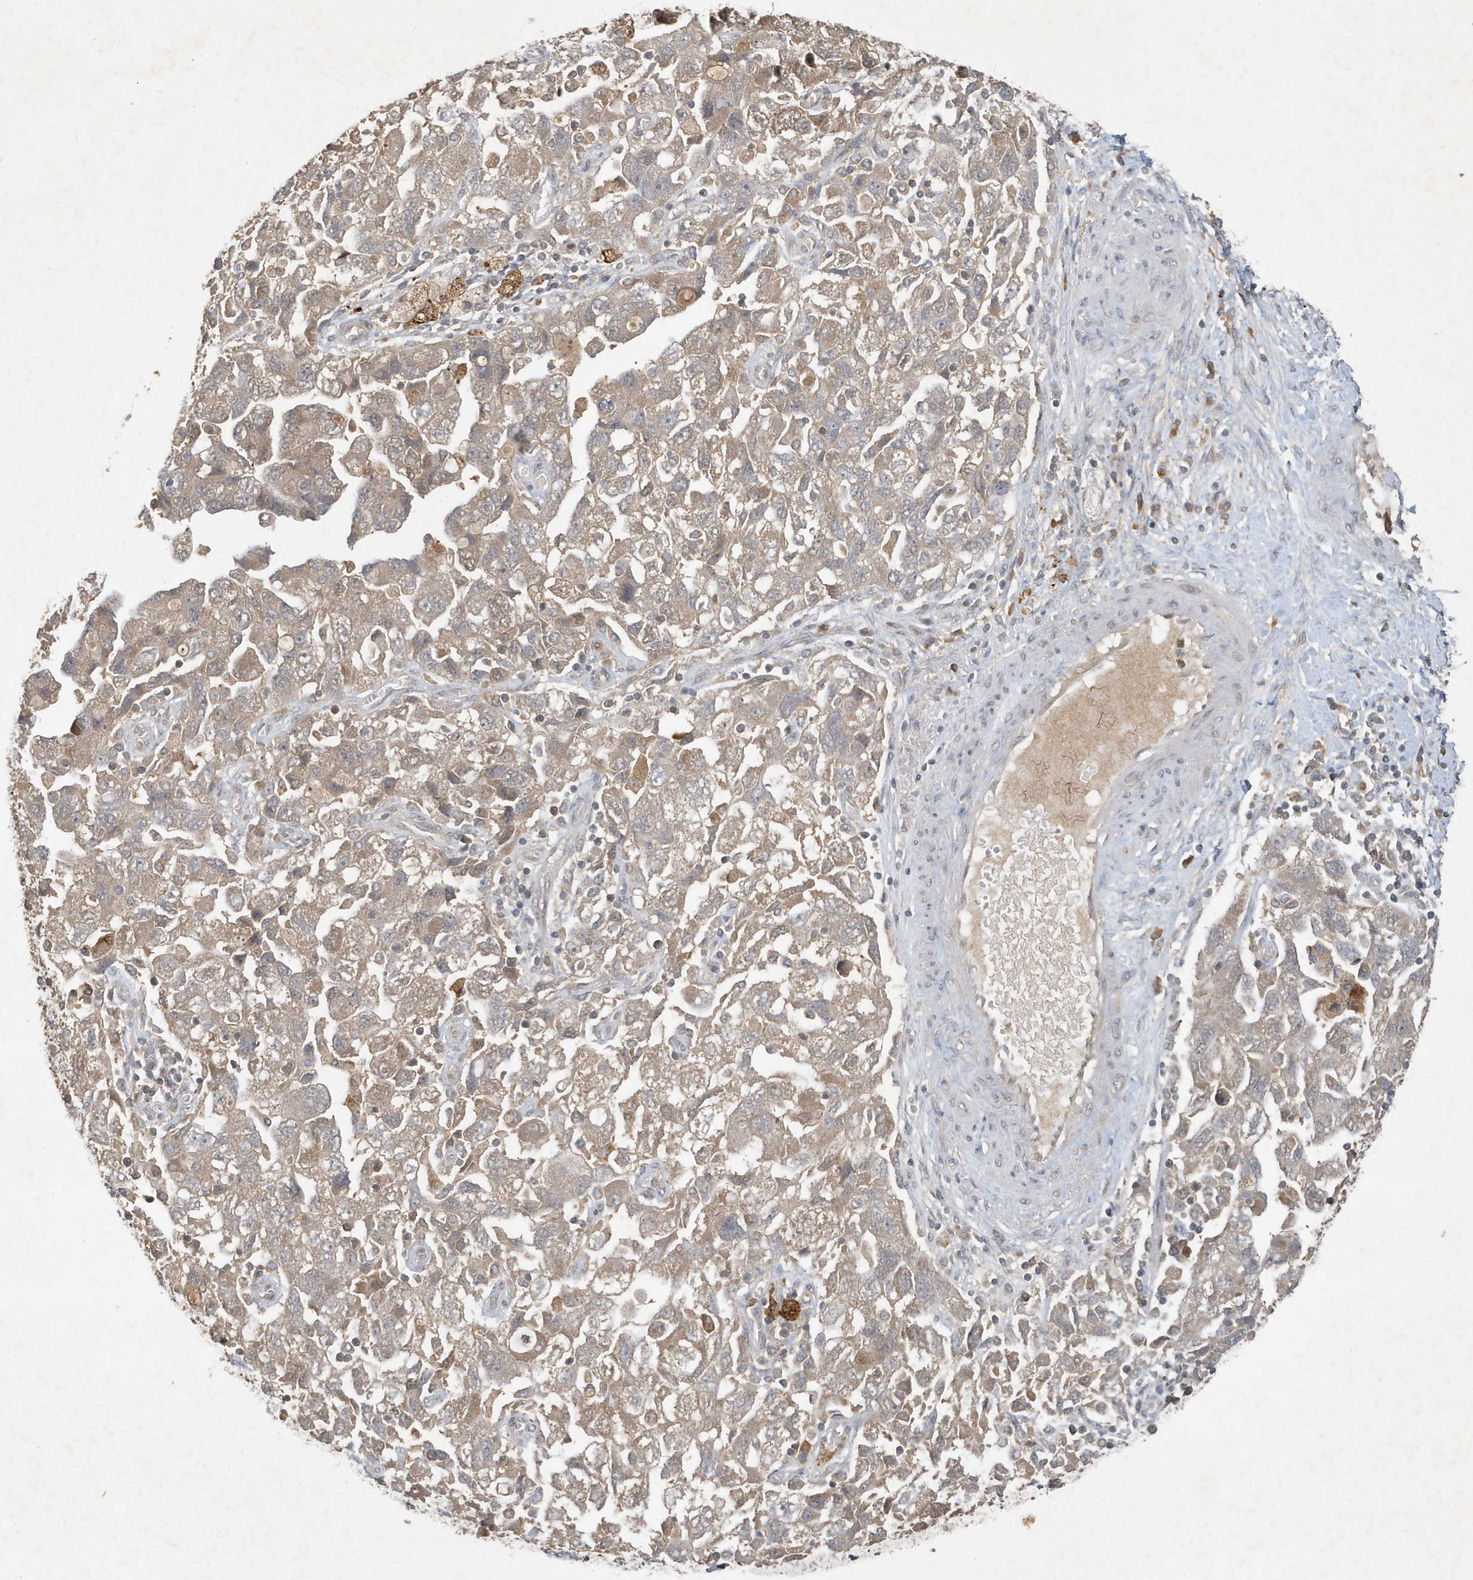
{"staining": {"intensity": "weak", "quantity": "25%-75%", "location": "cytoplasmic/membranous"}, "tissue": "ovarian cancer", "cell_type": "Tumor cells", "image_type": "cancer", "snomed": [{"axis": "morphology", "description": "Carcinoma, NOS"}, {"axis": "morphology", "description": "Cystadenocarcinoma, serous, NOS"}, {"axis": "topography", "description": "Ovary"}], "caption": "This image demonstrates IHC staining of human ovarian cancer, with low weak cytoplasmic/membranous expression in about 25%-75% of tumor cells.", "gene": "ABCB9", "patient": {"sex": "female", "age": 69}}